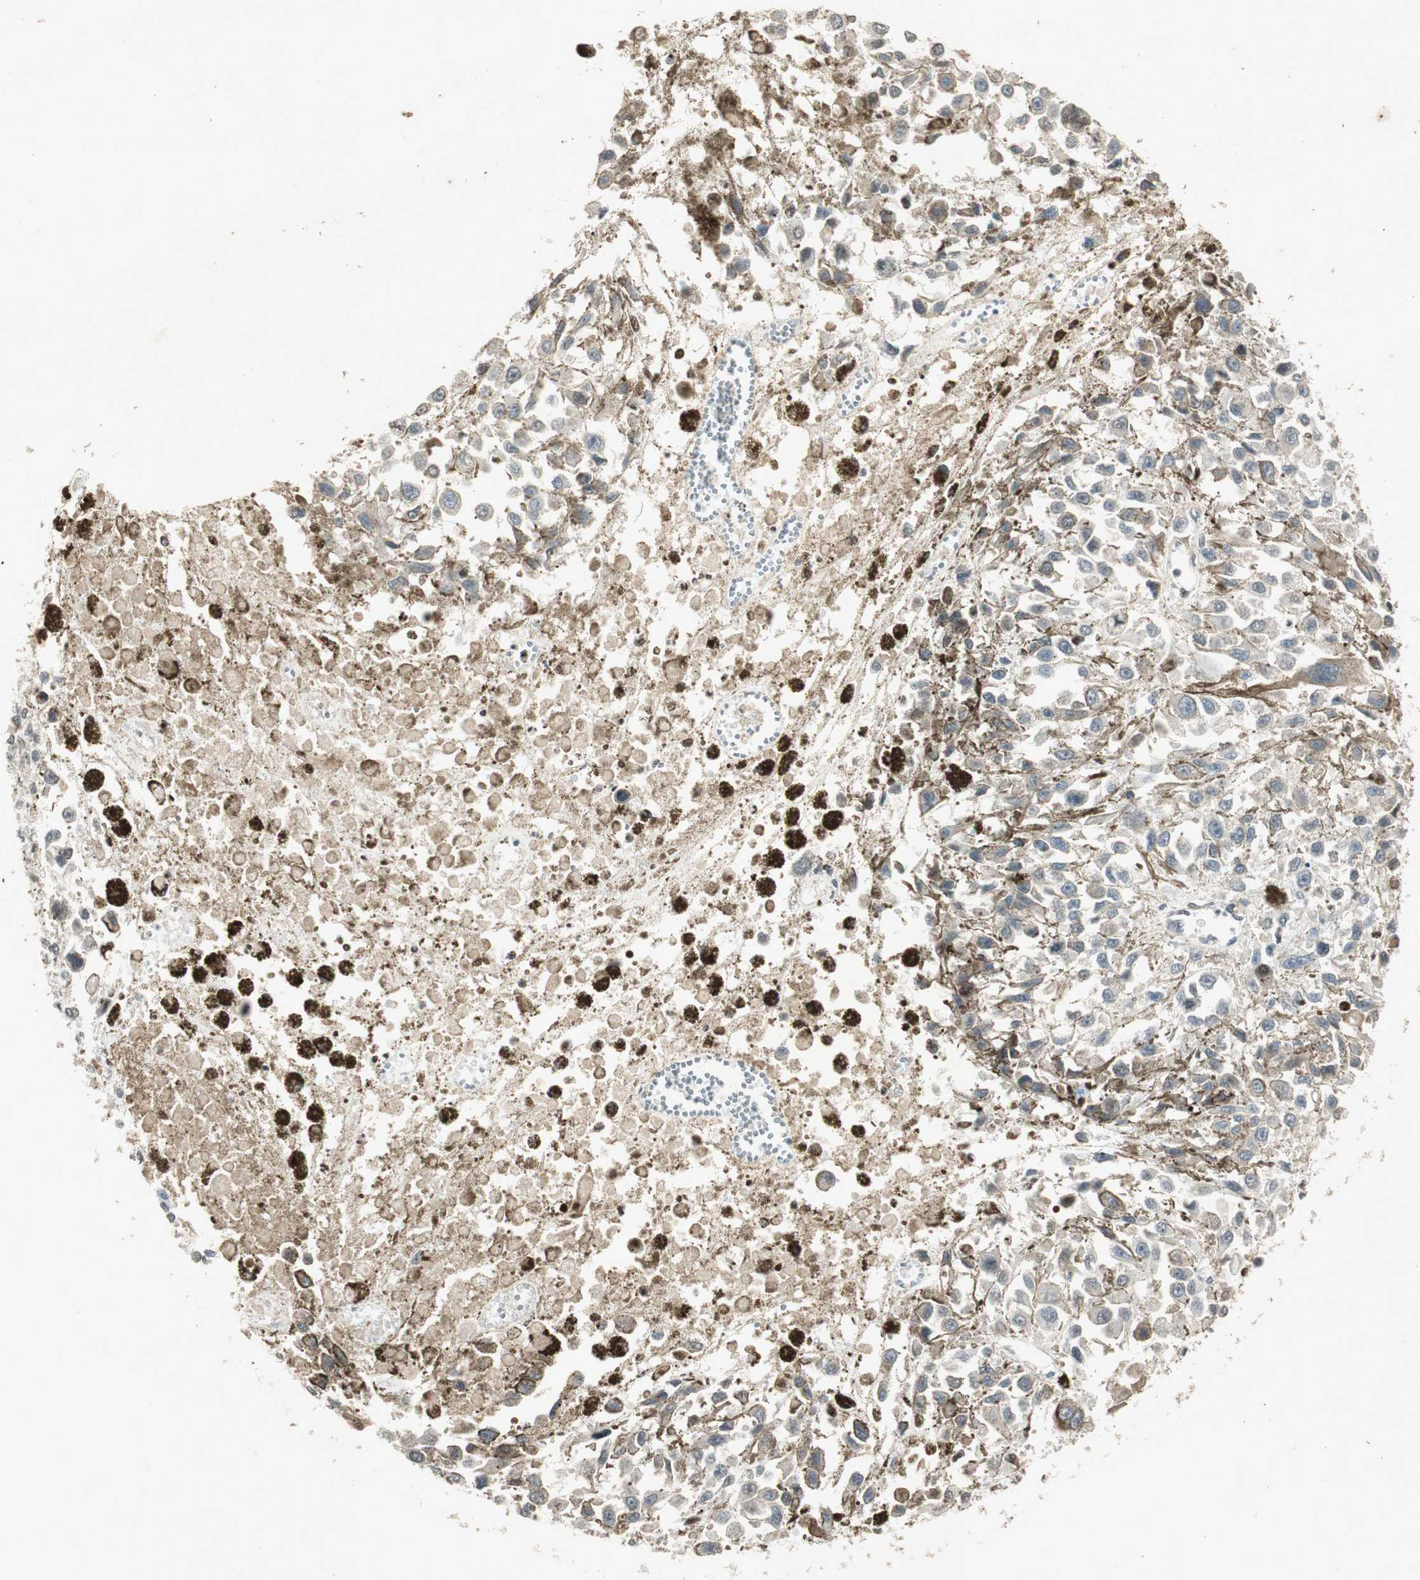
{"staining": {"intensity": "weak", "quantity": ">75%", "location": "cytoplasmic/membranous"}, "tissue": "melanoma", "cell_type": "Tumor cells", "image_type": "cancer", "snomed": [{"axis": "morphology", "description": "Malignant melanoma, Metastatic site"}, {"axis": "topography", "description": "Lymph node"}], "caption": "An image of human melanoma stained for a protein reveals weak cytoplasmic/membranous brown staining in tumor cells.", "gene": "PRKG1", "patient": {"sex": "male", "age": 59}}